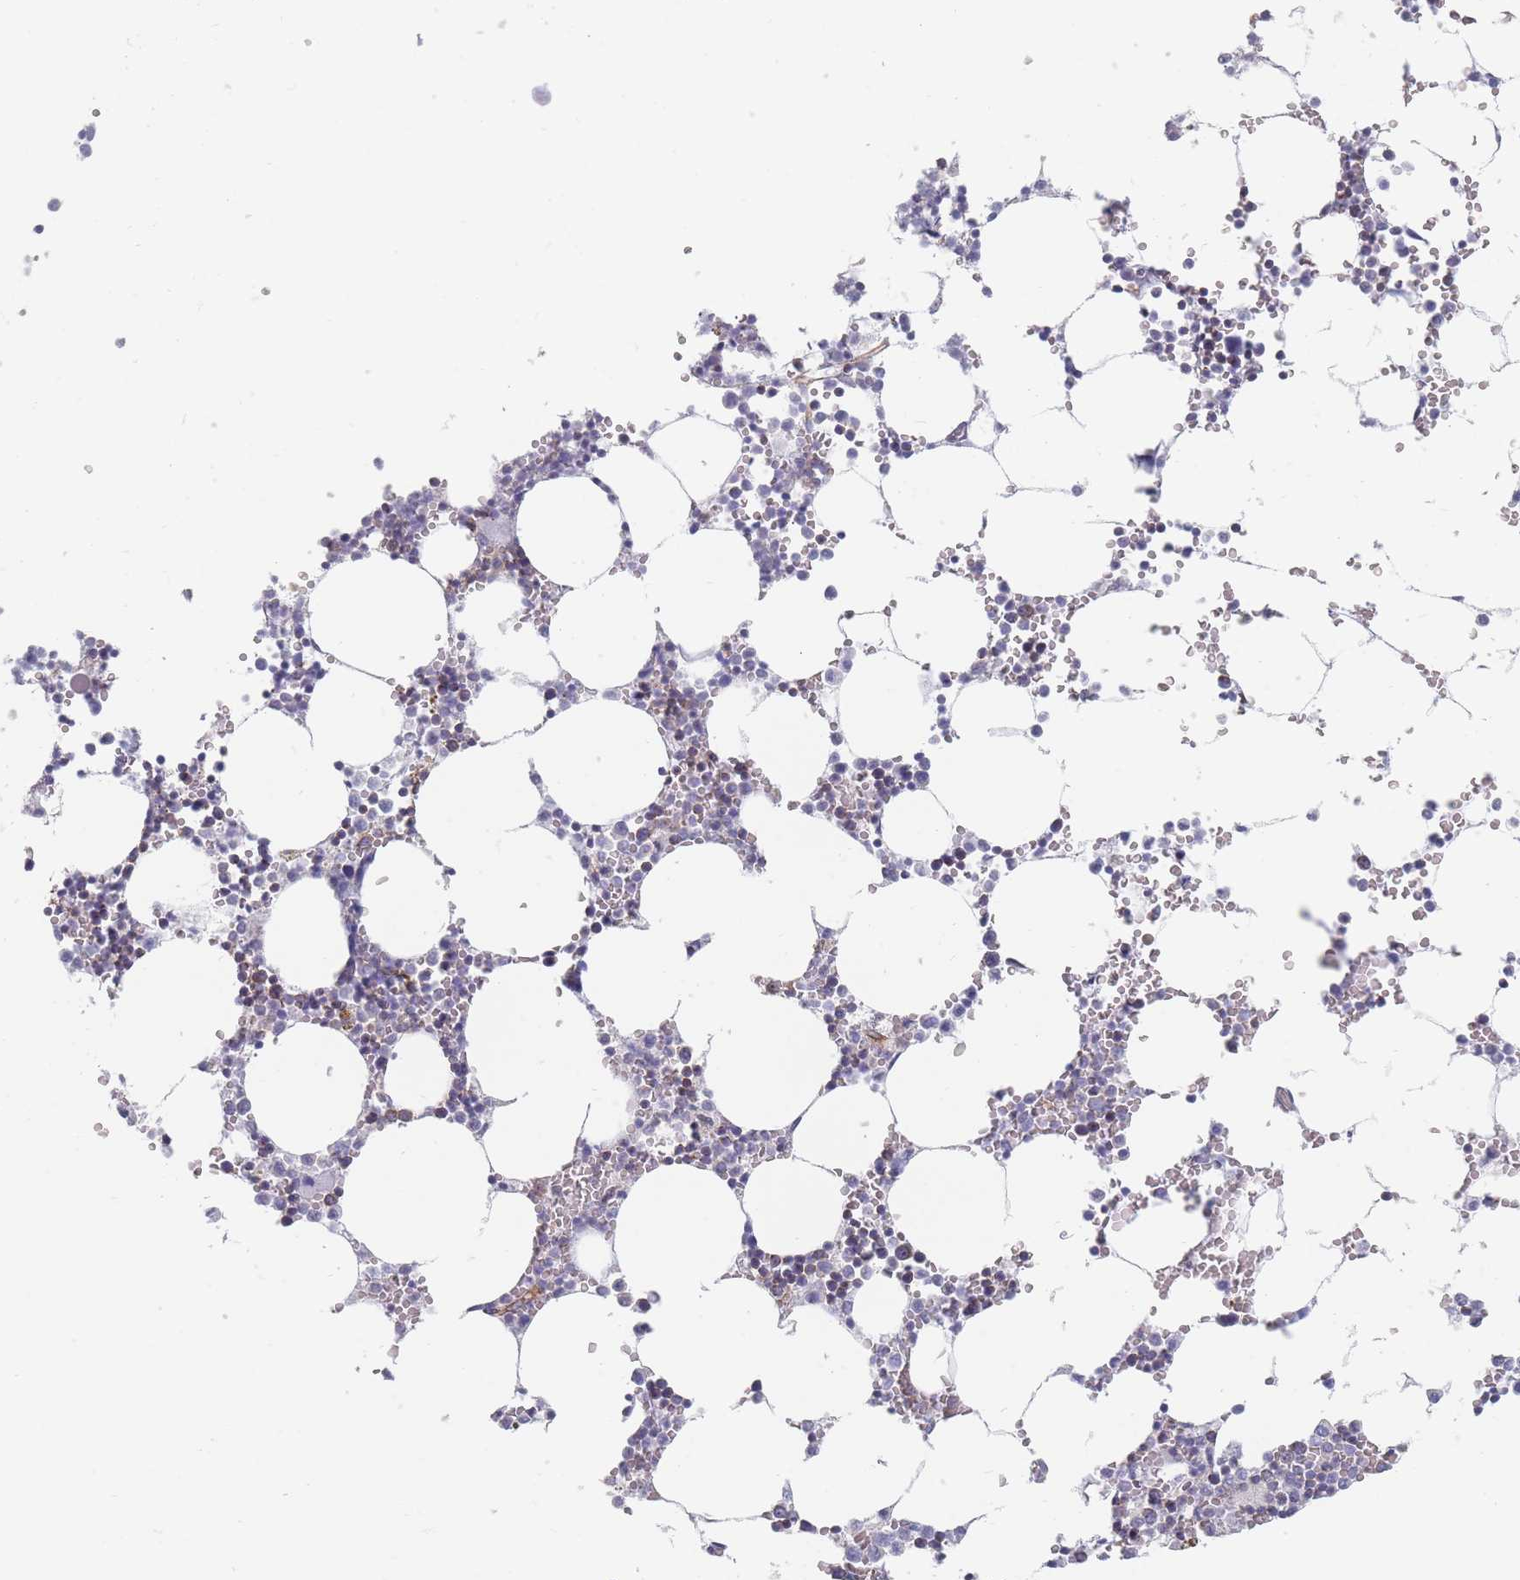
{"staining": {"intensity": "negative", "quantity": "none", "location": "none"}, "tissue": "bone marrow", "cell_type": "Hematopoietic cells", "image_type": "normal", "snomed": [{"axis": "morphology", "description": "Normal tissue, NOS"}, {"axis": "topography", "description": "Bone marrow"}], "caption": "This is an IHC micrograph of unremarkable human bone marrow. There is no staining in hematopoietic cells.", "gene": "MAP1S", "patient": {"sex": "female", "age": 64}}